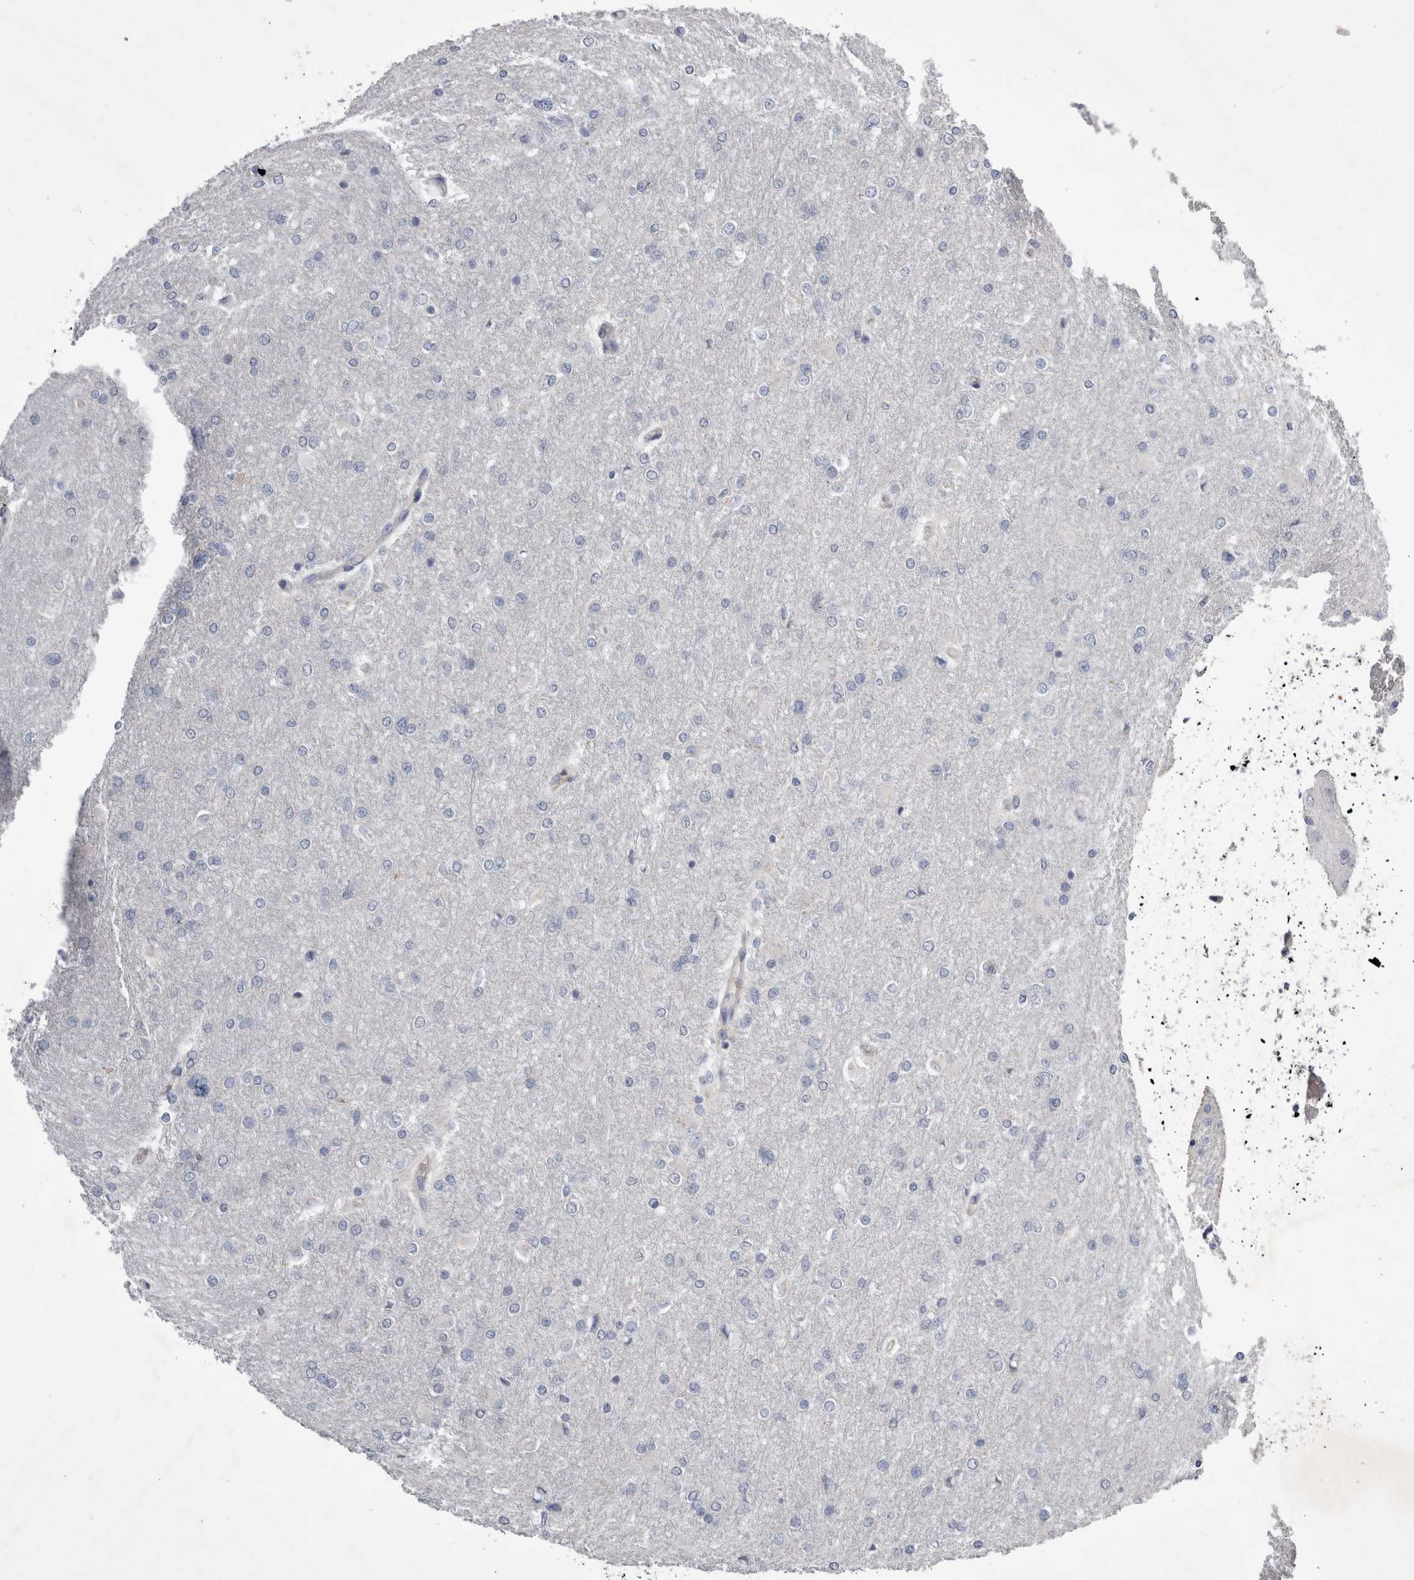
{"staining": {"intensity": "negative", "quantity": "none", "location": "none"}, "tissue": "glioma", "cell_type": "Tumor cells", "image_type": "cancer", "snomed": [{"axis": "morphology", "description": "Glioma, malignant, High grade"}, {"axis": "topography", "description": "Cerebral cortex"}], "caption": "IHC image of neoplastic tissue: human malignant glioma (high-grade) stained with DAB (3,3'-diaminobenzidine) exhibits no significant protein staining in tumor cells.", "gene": "STRADB", "patient": {"sex": "female", "age": 36}}